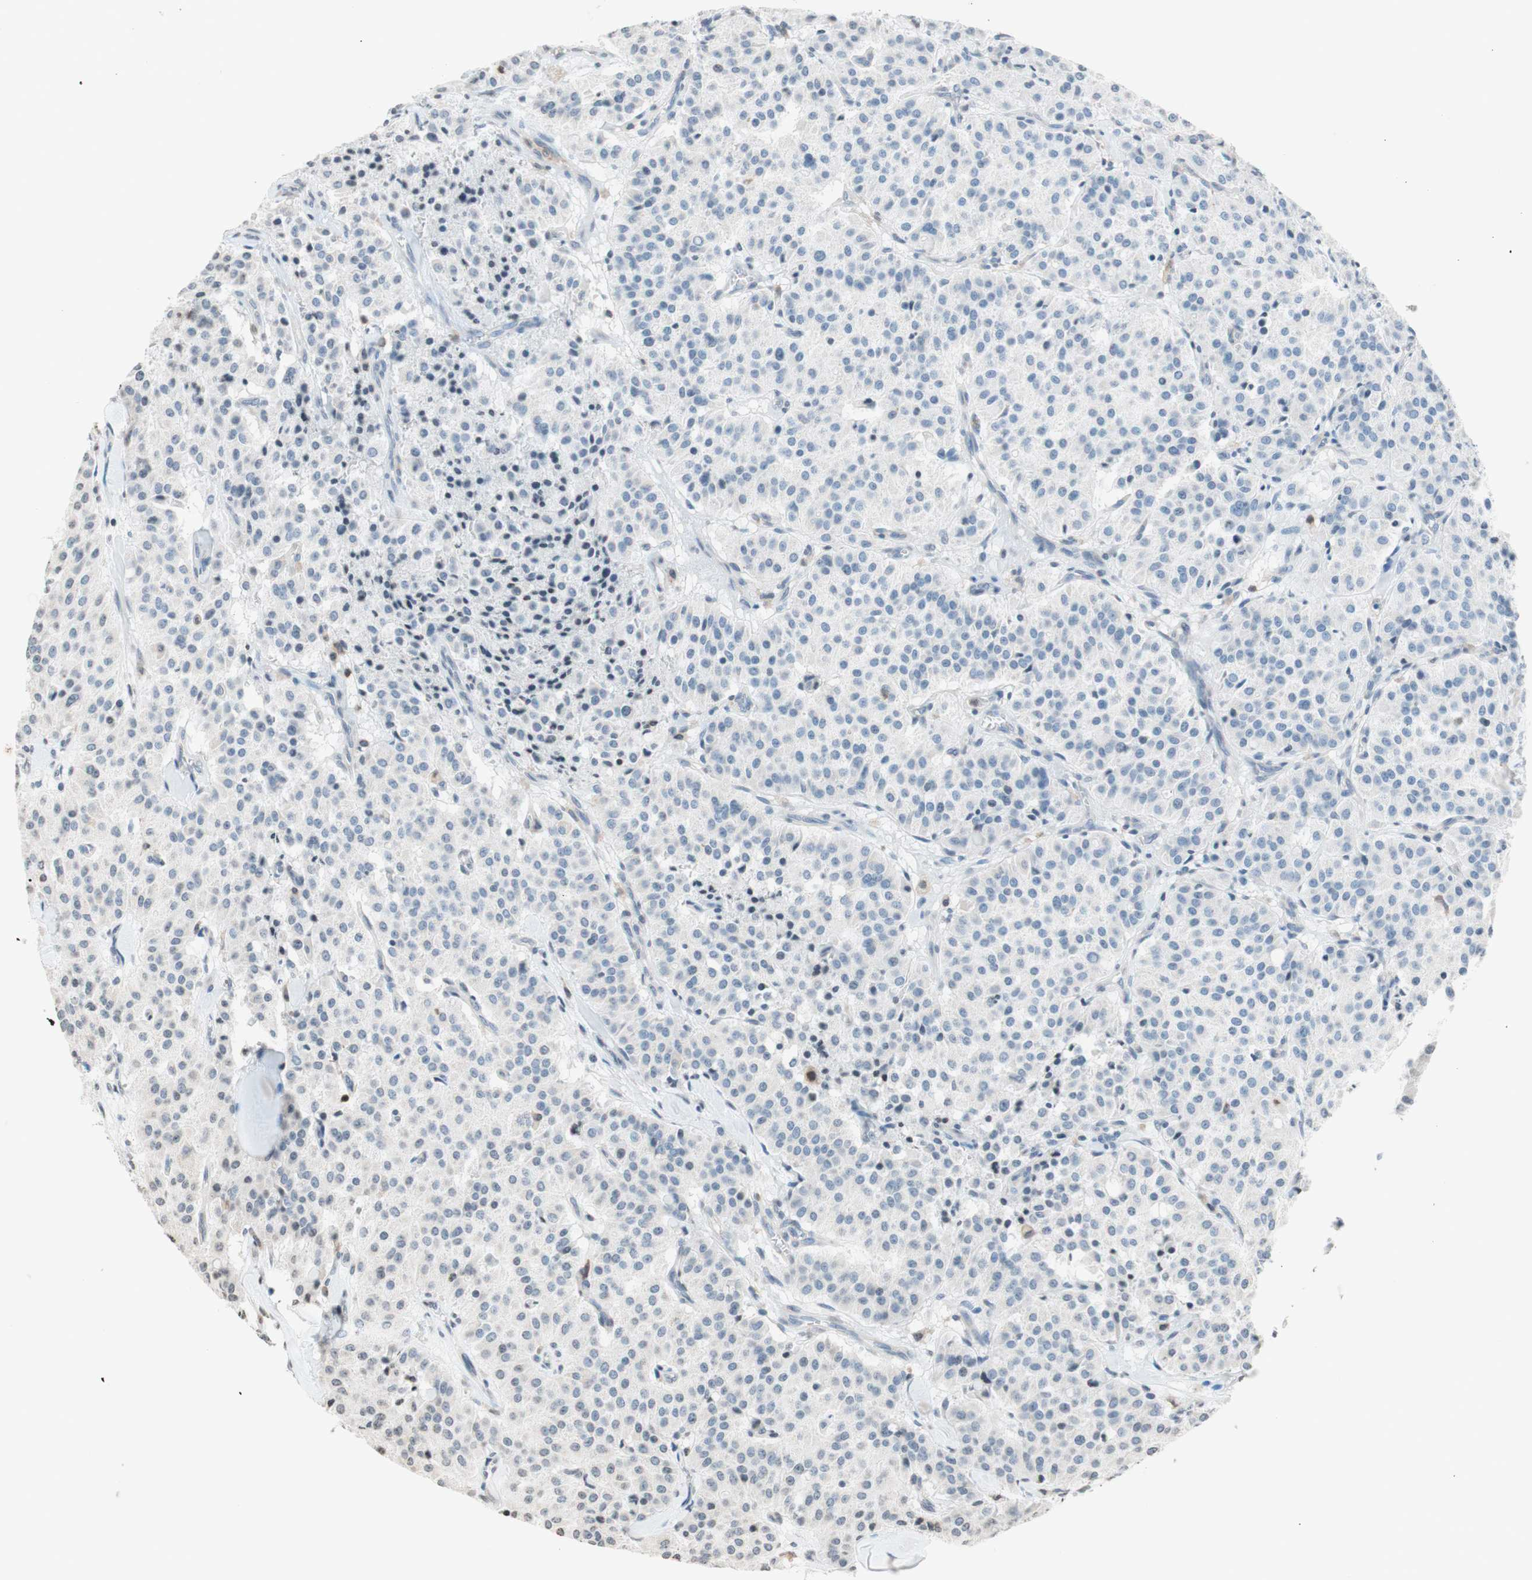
{"staining": {"intensity": "negative", "quantity": "none", "location": "none"}, "tissue": "carcinoid", "cell_type": "Tumor cells", "image_type": "cancer", "snomed": [{"axis": "morphology", "description": "Carcinoid, malignant, NOS"}, {"axis": "topography", "description": "Lung"}], "caption": "This is a micrograph of immunohistochemistry (IHC) staining of carcinoid (malignant), which shows no staining in tumor cells.", "gene": "WIPF1", "patient": {"sex": "male", "age": 30}}